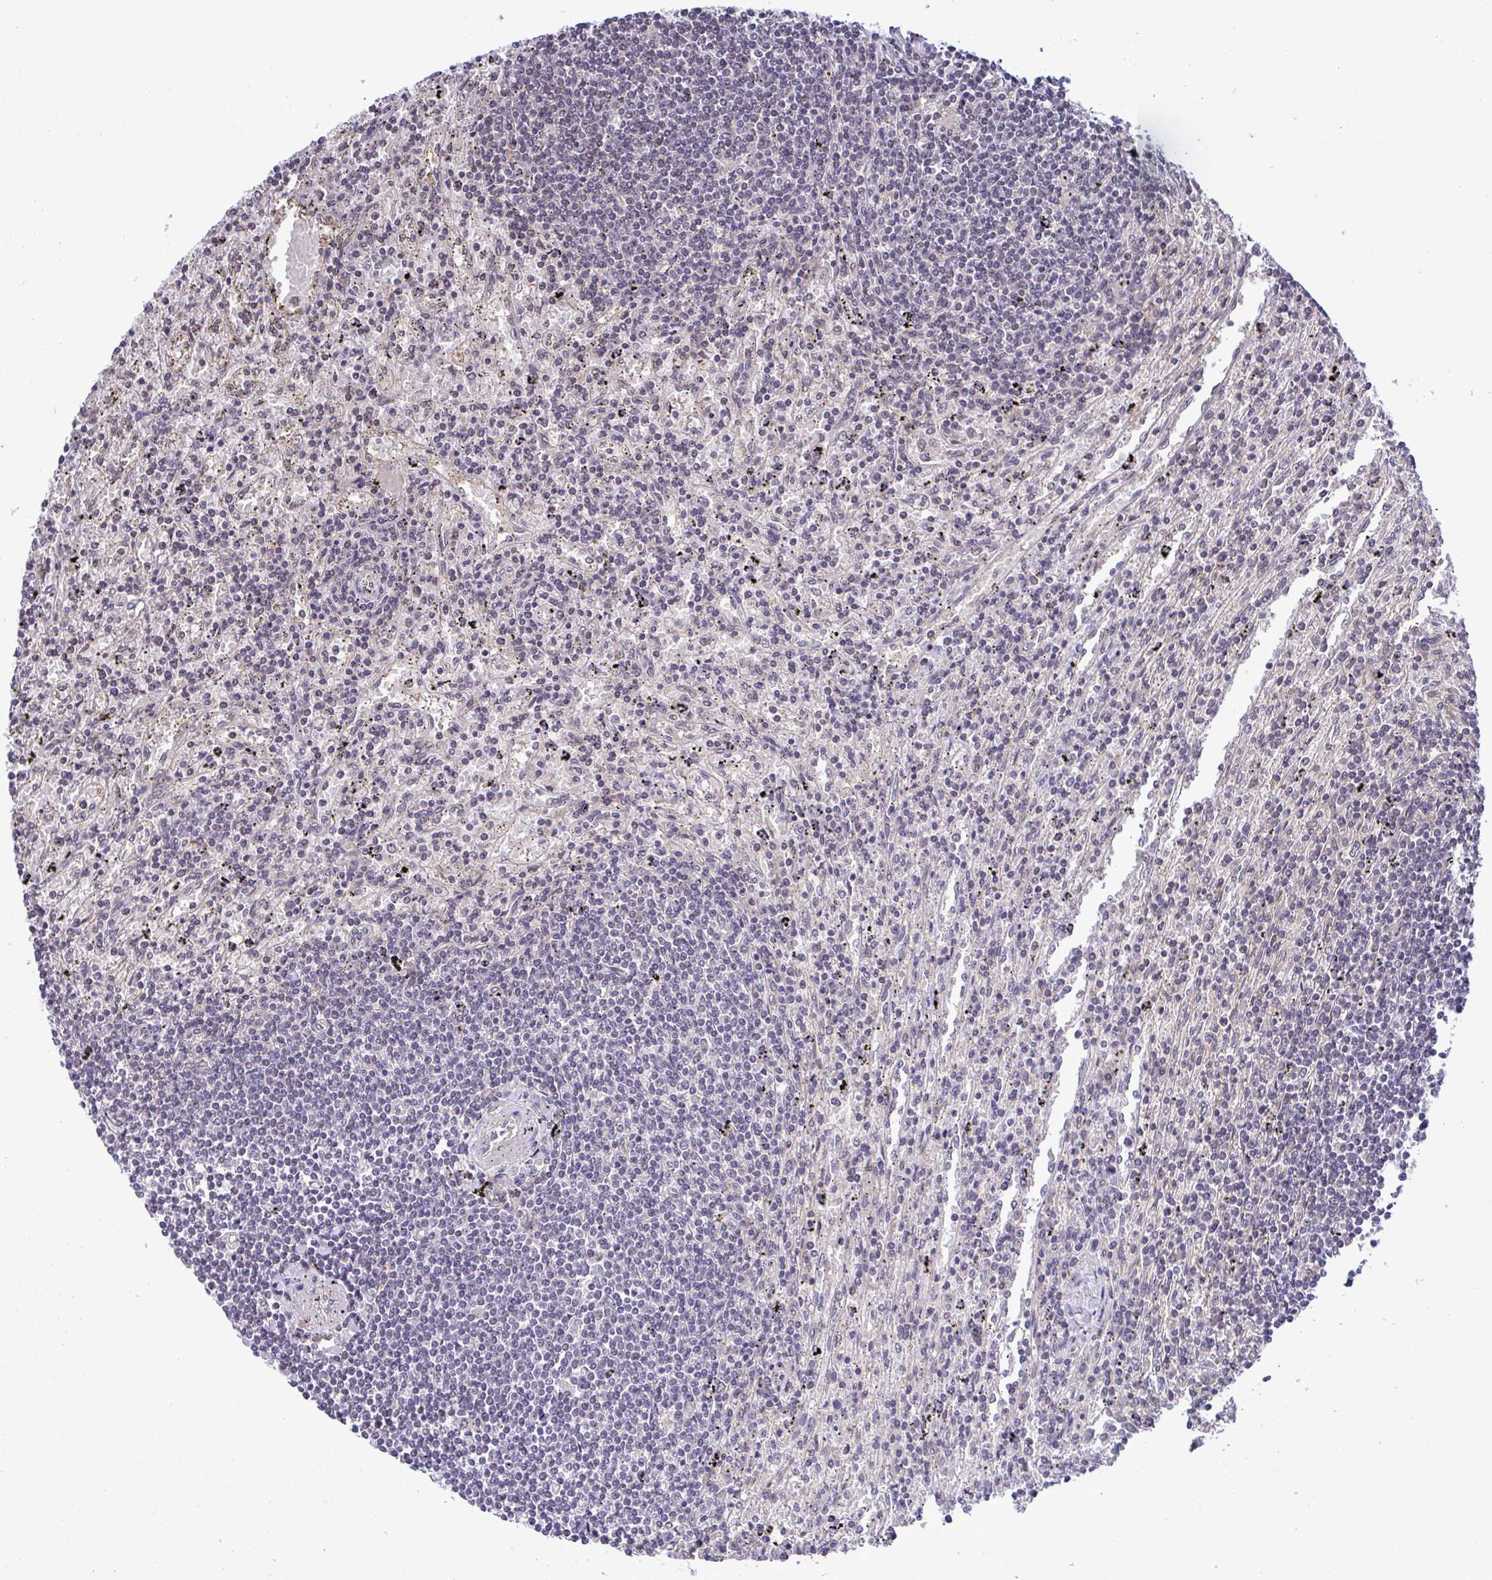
{"staining": {"intensity": "negative", "quantity": "none", "location": "none"}, "tissue": "lymphoma", "cell_type": "Tumor cells", "image_type": "cancer", "snomed": [{"axis": "morphology", "description": "Malignant lymphoma, non-Hodgkin's type, Low grade"}, {"axis": "topography", "description": "Spleen"}], "caption": "High magnification brightfield microscopy of malignant lymphoma, non-Hodgkin's type (low-grade) stained with DAB (brown) and counterstained with hematoxylin (blue): tumor cells show no significant positivity.", "gene": "C9orf64", "patient": {"sex": "male", "age": 76}}